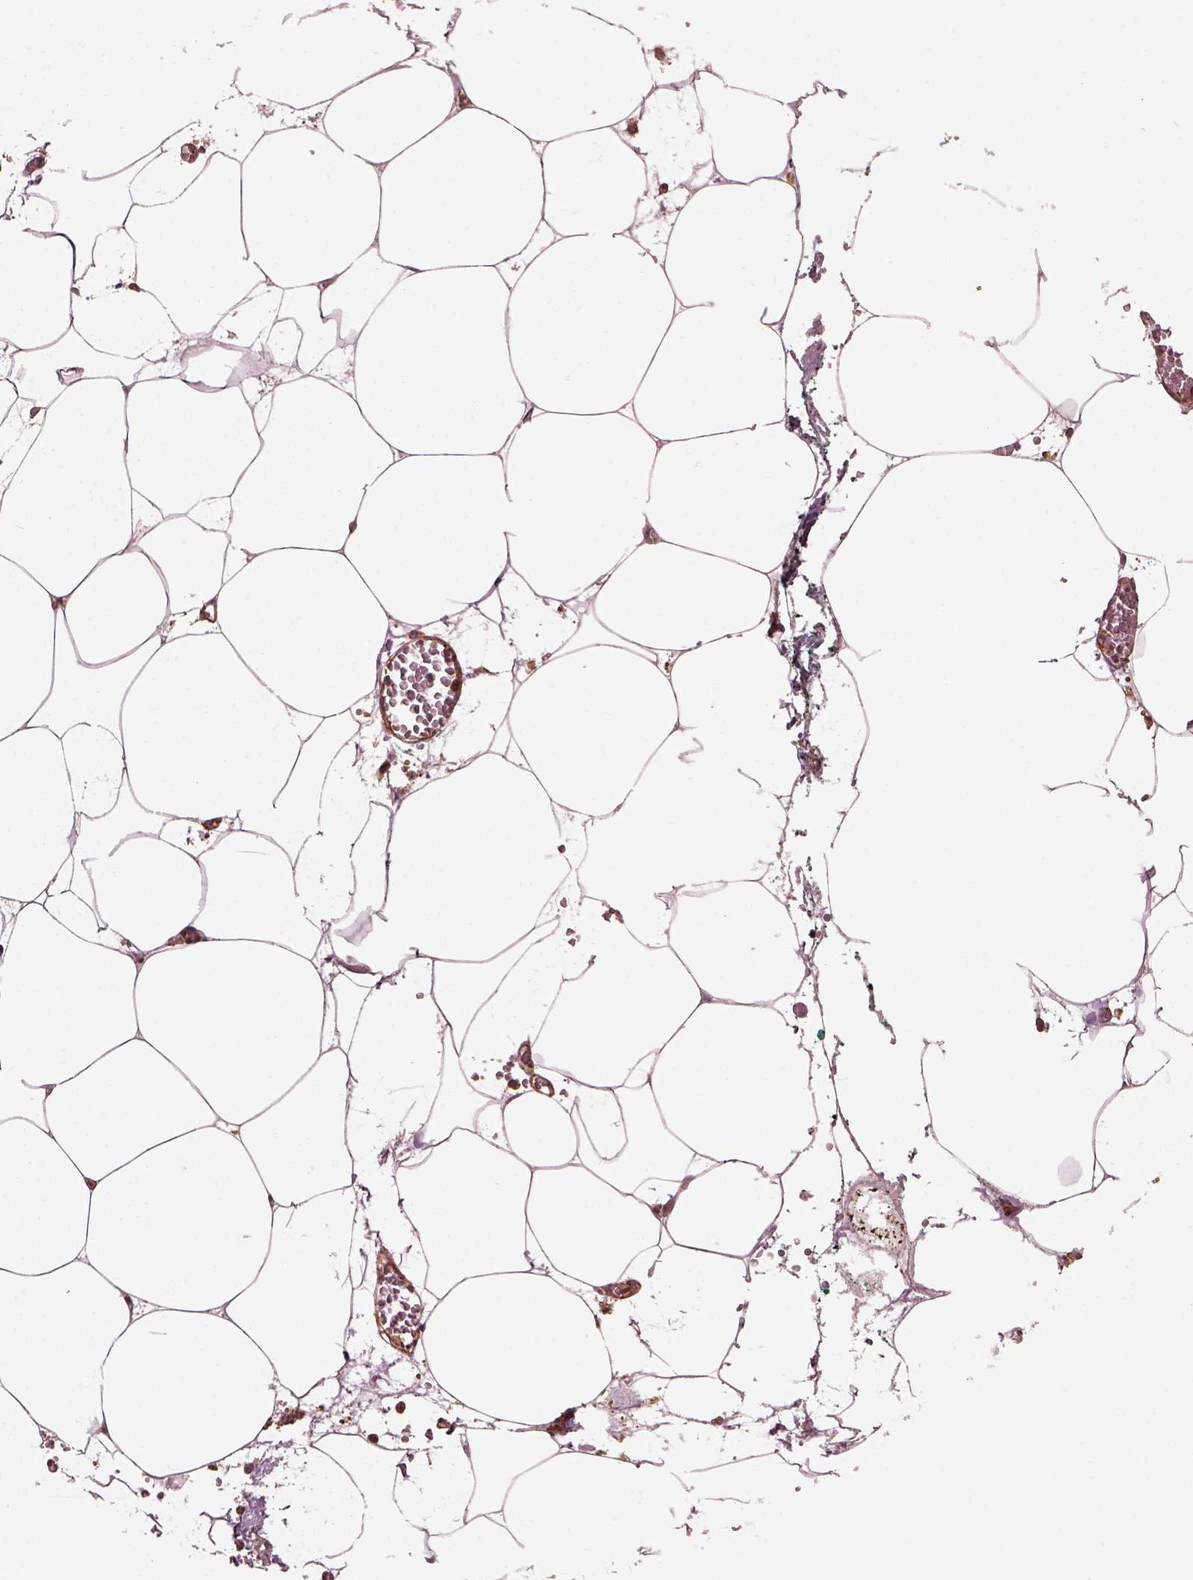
{"staining": {"intensity": "negative", "quantity": "none", "location": "none"}, "tissue": "adipose tissue", "cell_type": "Adipocytes", "image_type": "normal", "snomed": [{"axis": "morphology", "description": "Normal tissue, NOS"}, {"axis": "topography", "description": "Adipose tissue"}, {"axis": "topography", "description": "Pancreas"}, {"axis": "topography", "description": "Peripheral nerve tissue"}], "caption": "DAB immunohistochemical staining of normal adipose tissue shows no significant expression in adipocytes.", "gene": "MYL1", "patient": {"sex": "female", "age": 58}}